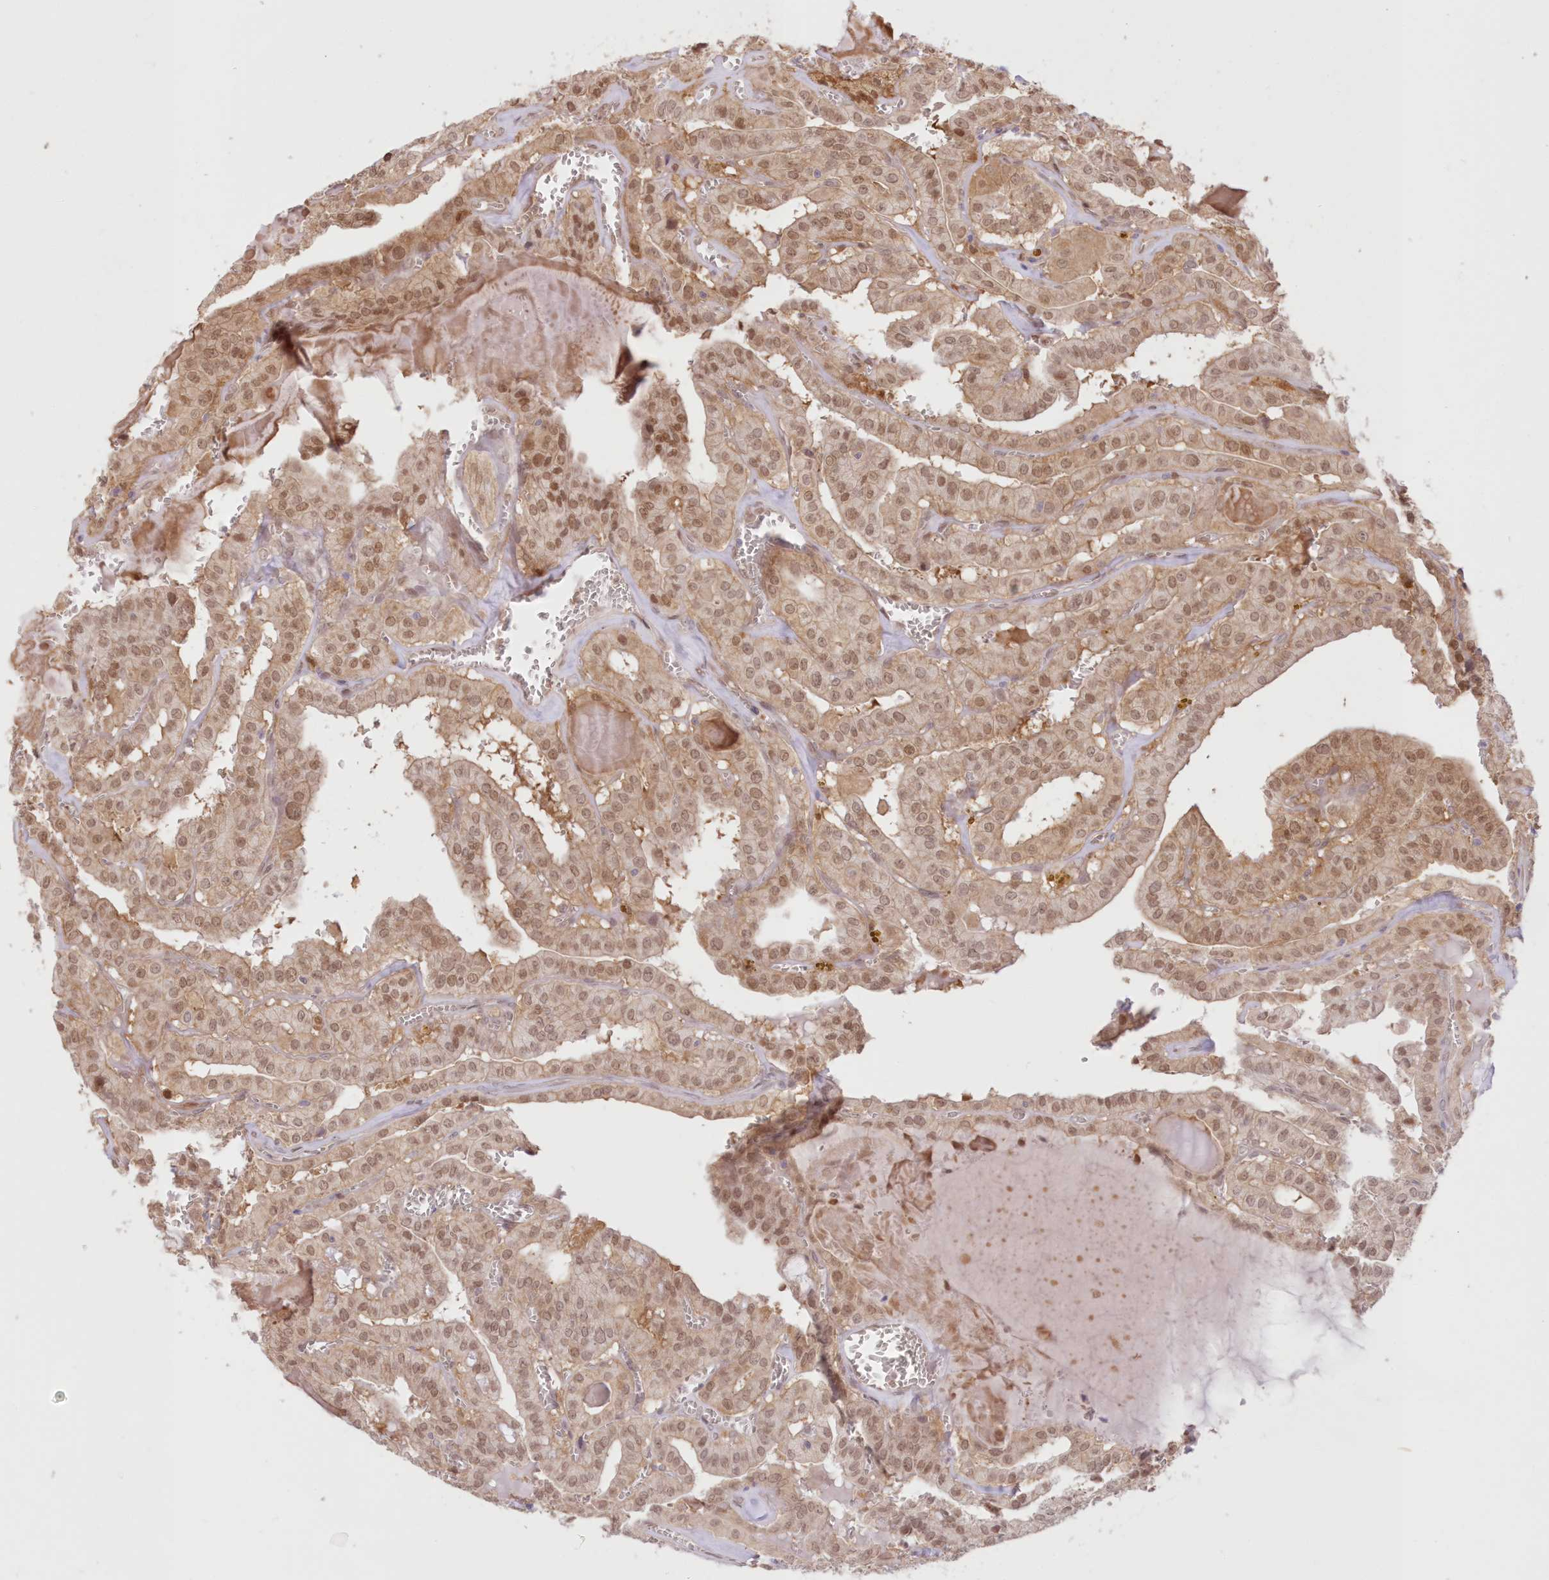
{"staining": {"intensity": "moderate", "quantity": ">75%", "location": "cytoplasmic/membranous,nuclear"}, "tissue": "thyroid cancer", "cell_type": "Tumor cells", "image_type": "cancer", "snomed": [{"axis": "morphology", "description": "Papillary adenocarcinoma, NOS"}, {"axis": "topography", "description": "Thyroid gland"}], "caption": "Protein positivity by immunohistochemistry (IHC) demonstrates moderate cytoplasmic/membranous and nuclear positivity in about >75% of tumor cells in thyroid cancer (papillary adenocarcinoma).", "gene": "RNPEP", "patient": {"sex": "male", "age": 52}}